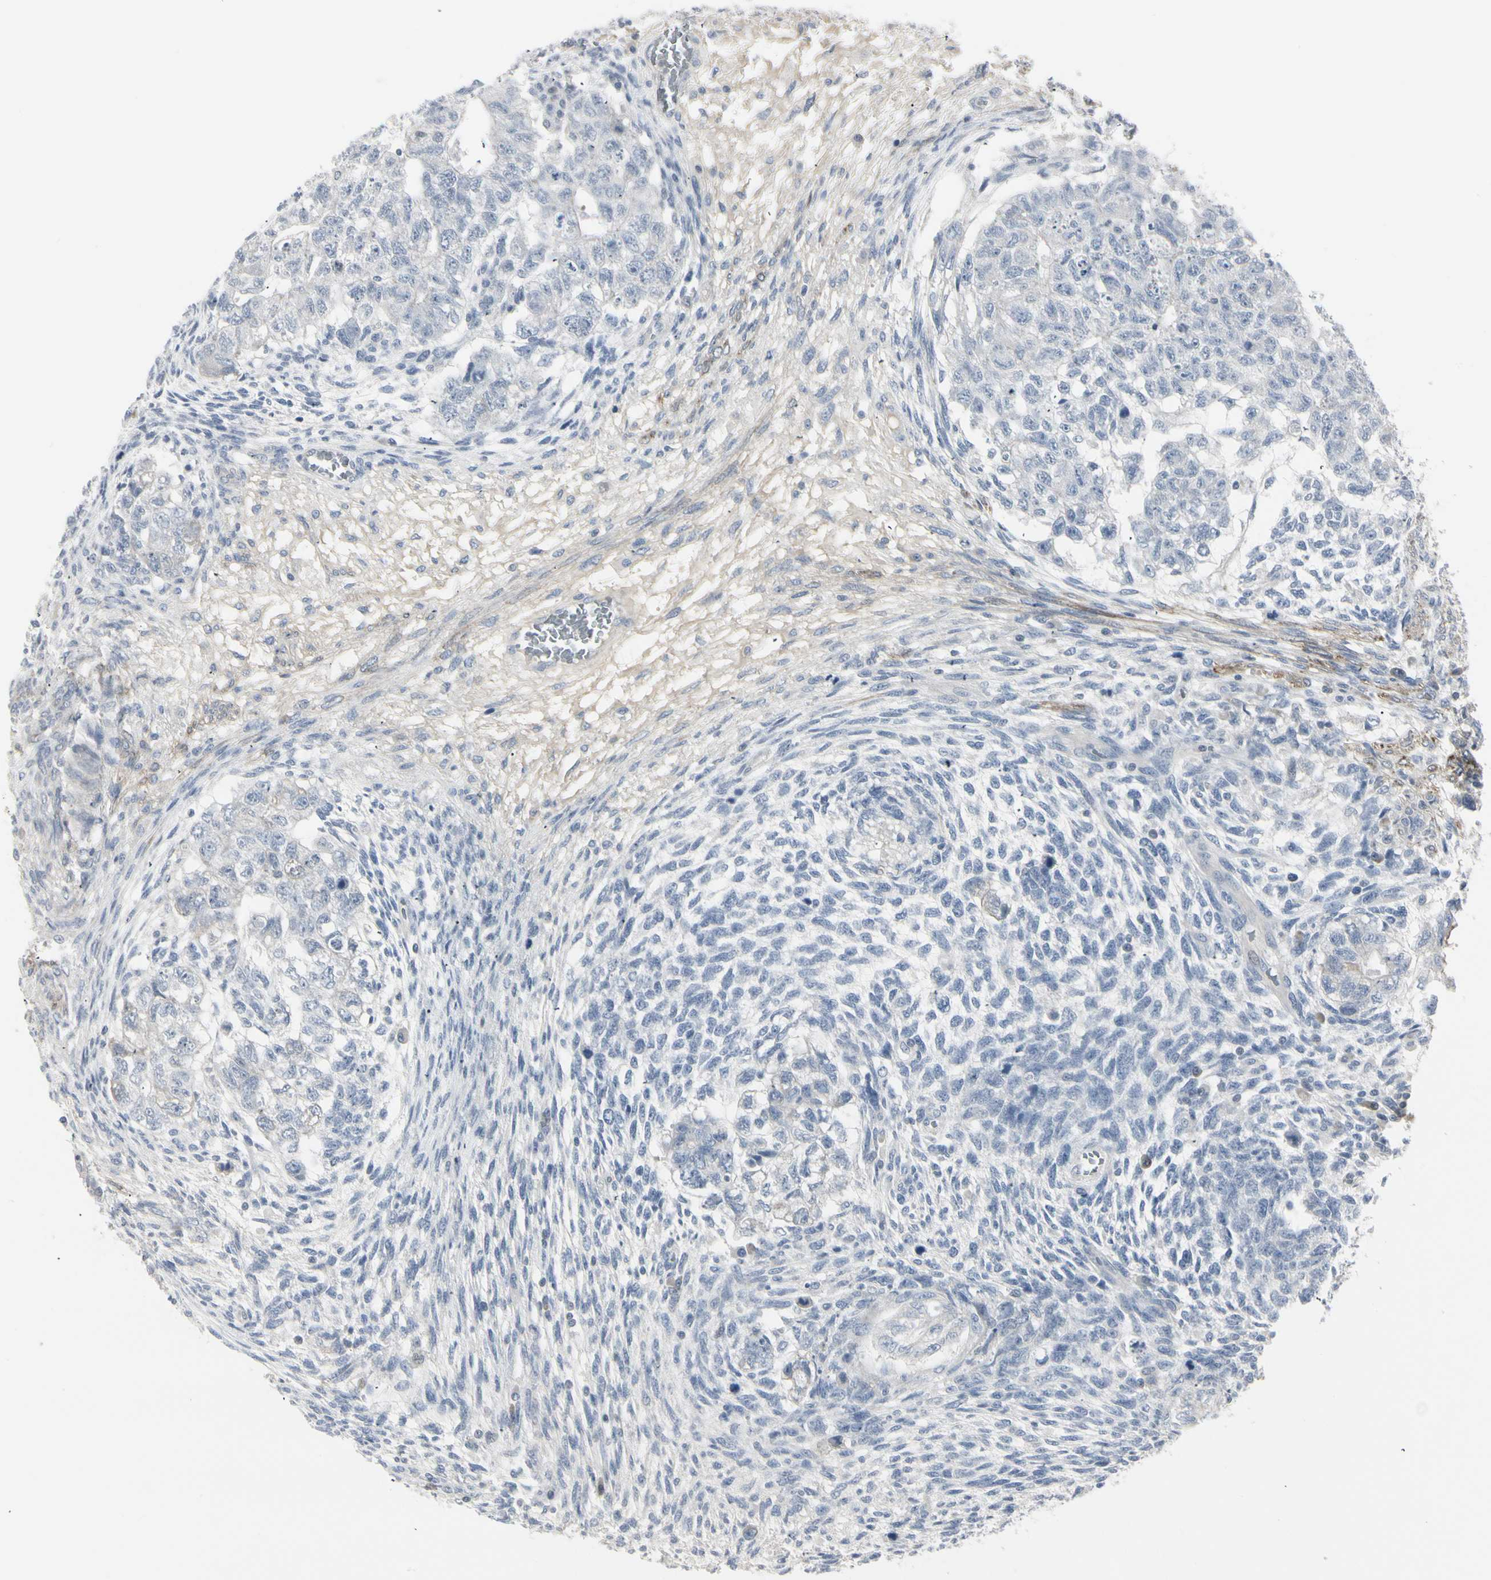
{"staining": {"intensity": "negative", "quantity": "none", "location": "none"}, "tissue": "testis cancer", "cell_type": "Tumor cells", "image_type": "cancer", "snomed": [{"axis": "morphology", "description": "Normal tissue, NOS"}, {"axis": "morphology", "description": "Carcinoma, Embryonal, NOS"}, {"axis": "topography", "description": "Testis"}], "caption": "A histopathology image of human embryonal carcinoma (testis) is negative for staining in tumor cells.", "gene": "DMPK", "patient": {"sex": "male", "age": 36}}